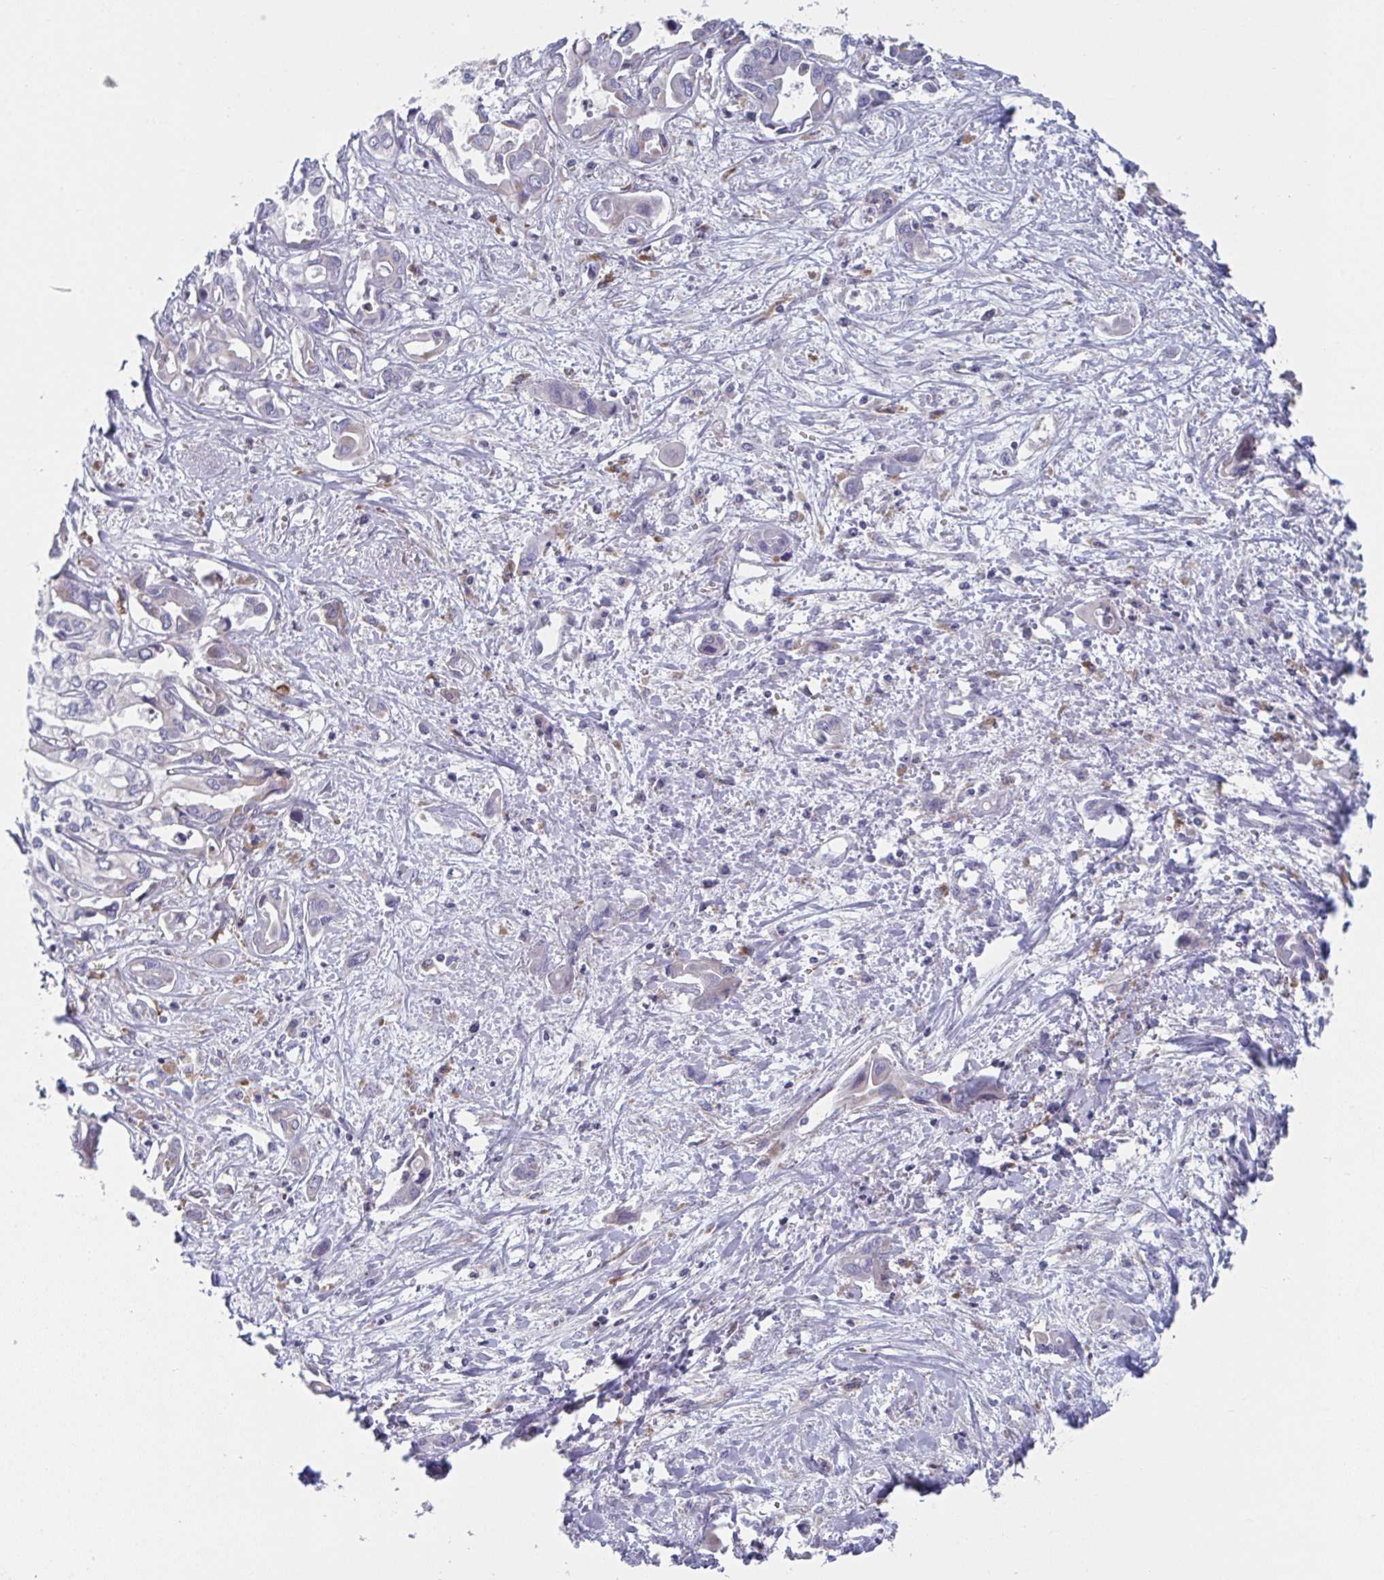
{"staining": {"intensity": "negative", "quantity": "none", "location": "none"}, "tissue": "liver cancer", "cell_type": "Tumor cells", "image_type": "cancer", "snomed": [{"axis": "morphology", "description": "Cholangiocarcinoma"}, {"axis": "topography", "description": "Liver"}], "caption": "There is no significant expression in tumor cells of liver cancer.", "gene": "NIPSNAP1", "patient": {"sex": "female", "age": 64}}